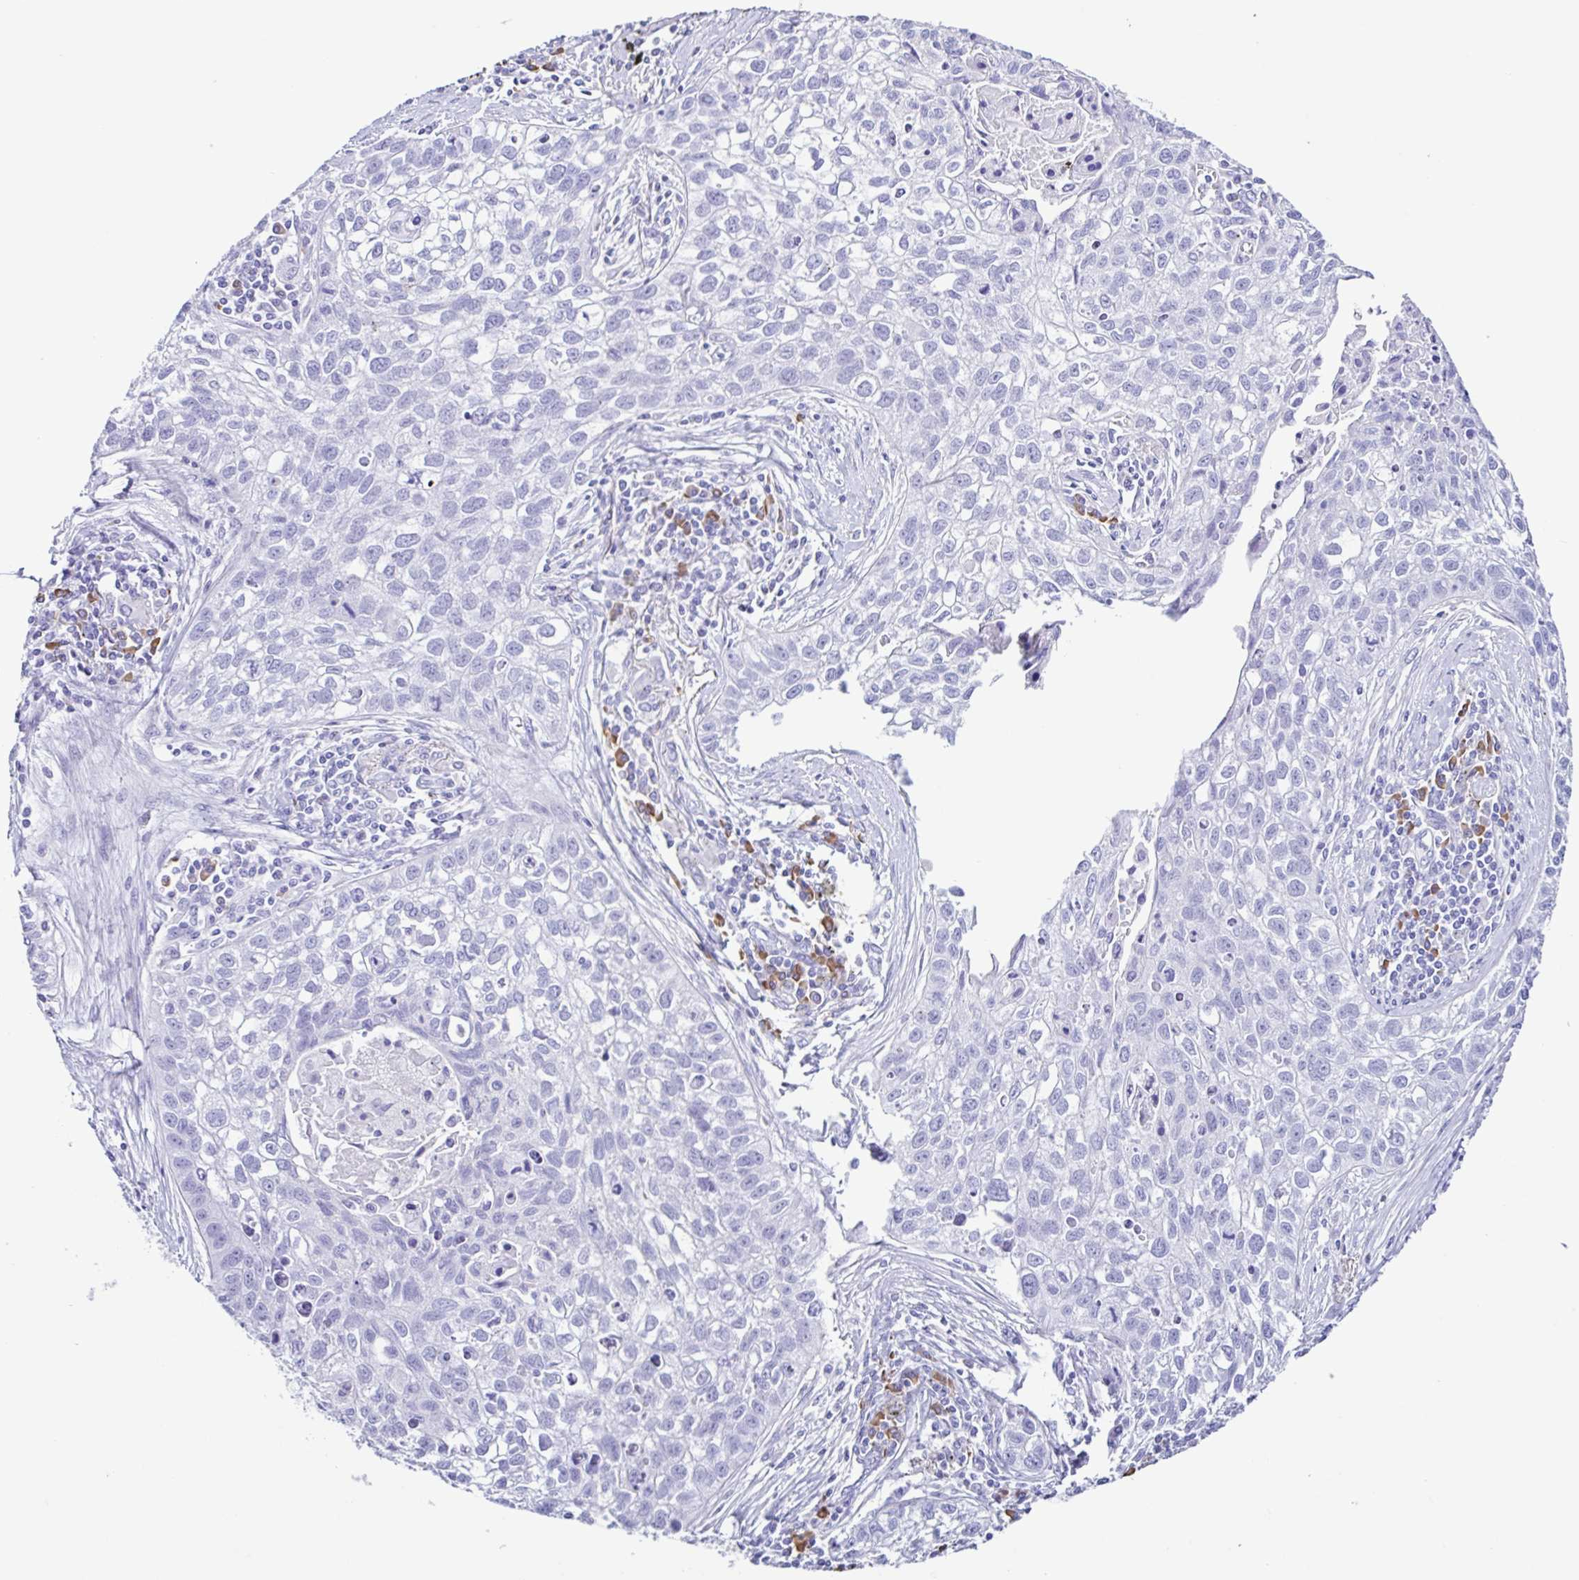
{"staining": {"intensity": "negative", "quantity": "none", "location": "none"}, "tissue": "lung cancer", "cell_type": "Tumor cells", "image_type": "cancer", "snomed": [{"axis": "morphology", "description": "Squamous cell carcinoma, NOS"}, {"axis": "topography", "description": "Lung"}], "caption": "Immunohistochemistry (IHC) image of neoplastic tissue: lung cancer (squamous cell carcinoma) stained with DAB shows no significant protein positivity in tumor cells.", "gene": "PIGF", "patient": {"sex": "male", "age": 74}}